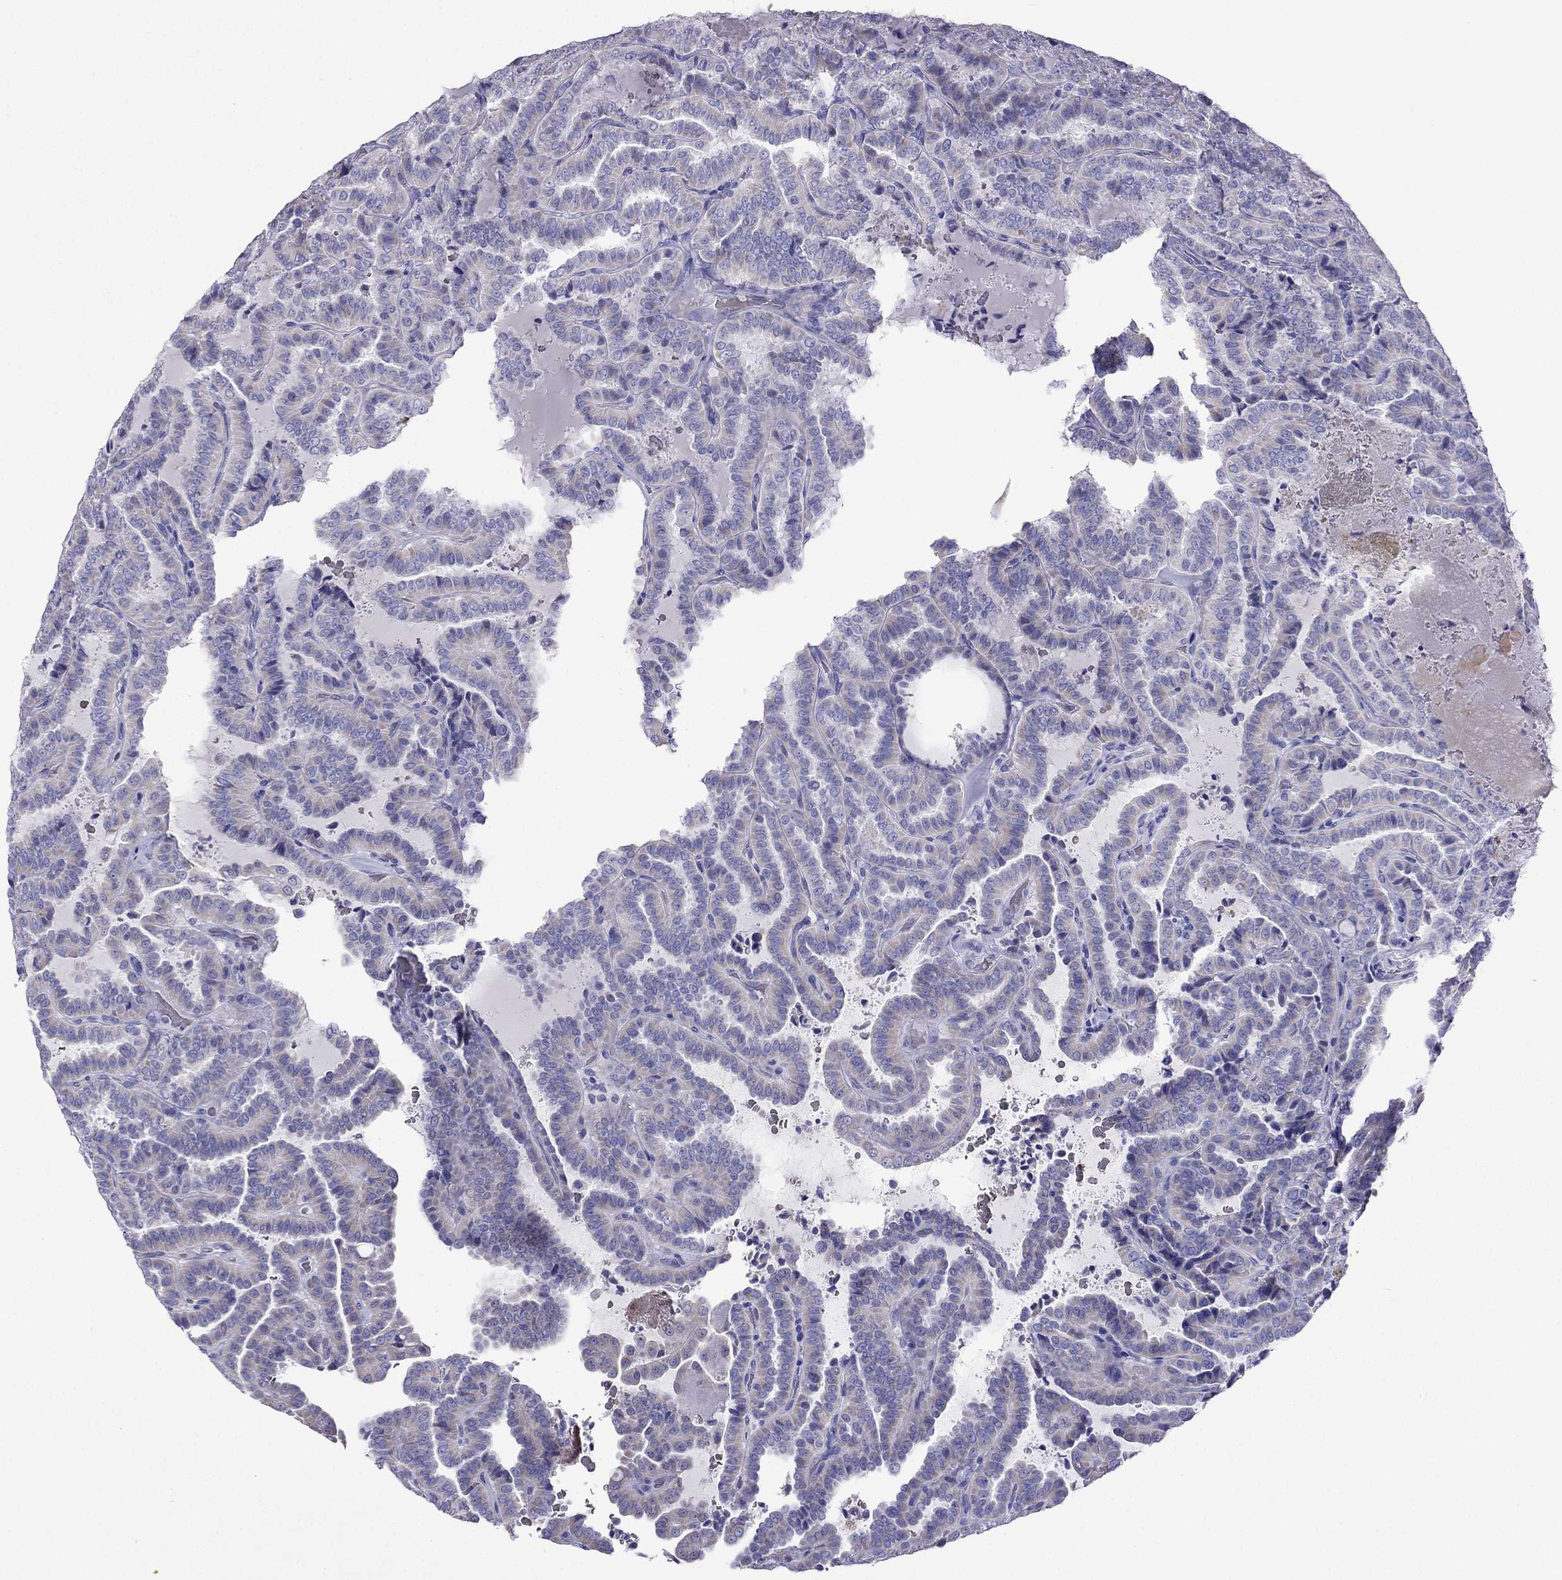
{"staining": {"intensity": "negative", "quantity": "none", "location": "none"}, "tissue": "thyroid cancer", "cell_type": "Tumor cells", "image_type": "cancer", "snomed": [{"axis": "morphology", "description": "Papillary adenocarcinoma, NOS"}, {"axis": "topography", "description": "Thyroid gland"}], "caption": "Immunohistochemistry micrograph of human thyroid cancer stained for a protein (brown), which demonstrates no staining in tumor cells. Nuclei are stained in blue.", "gene": "TDRD1", "patient": {"sex": "female", "age": 39}}